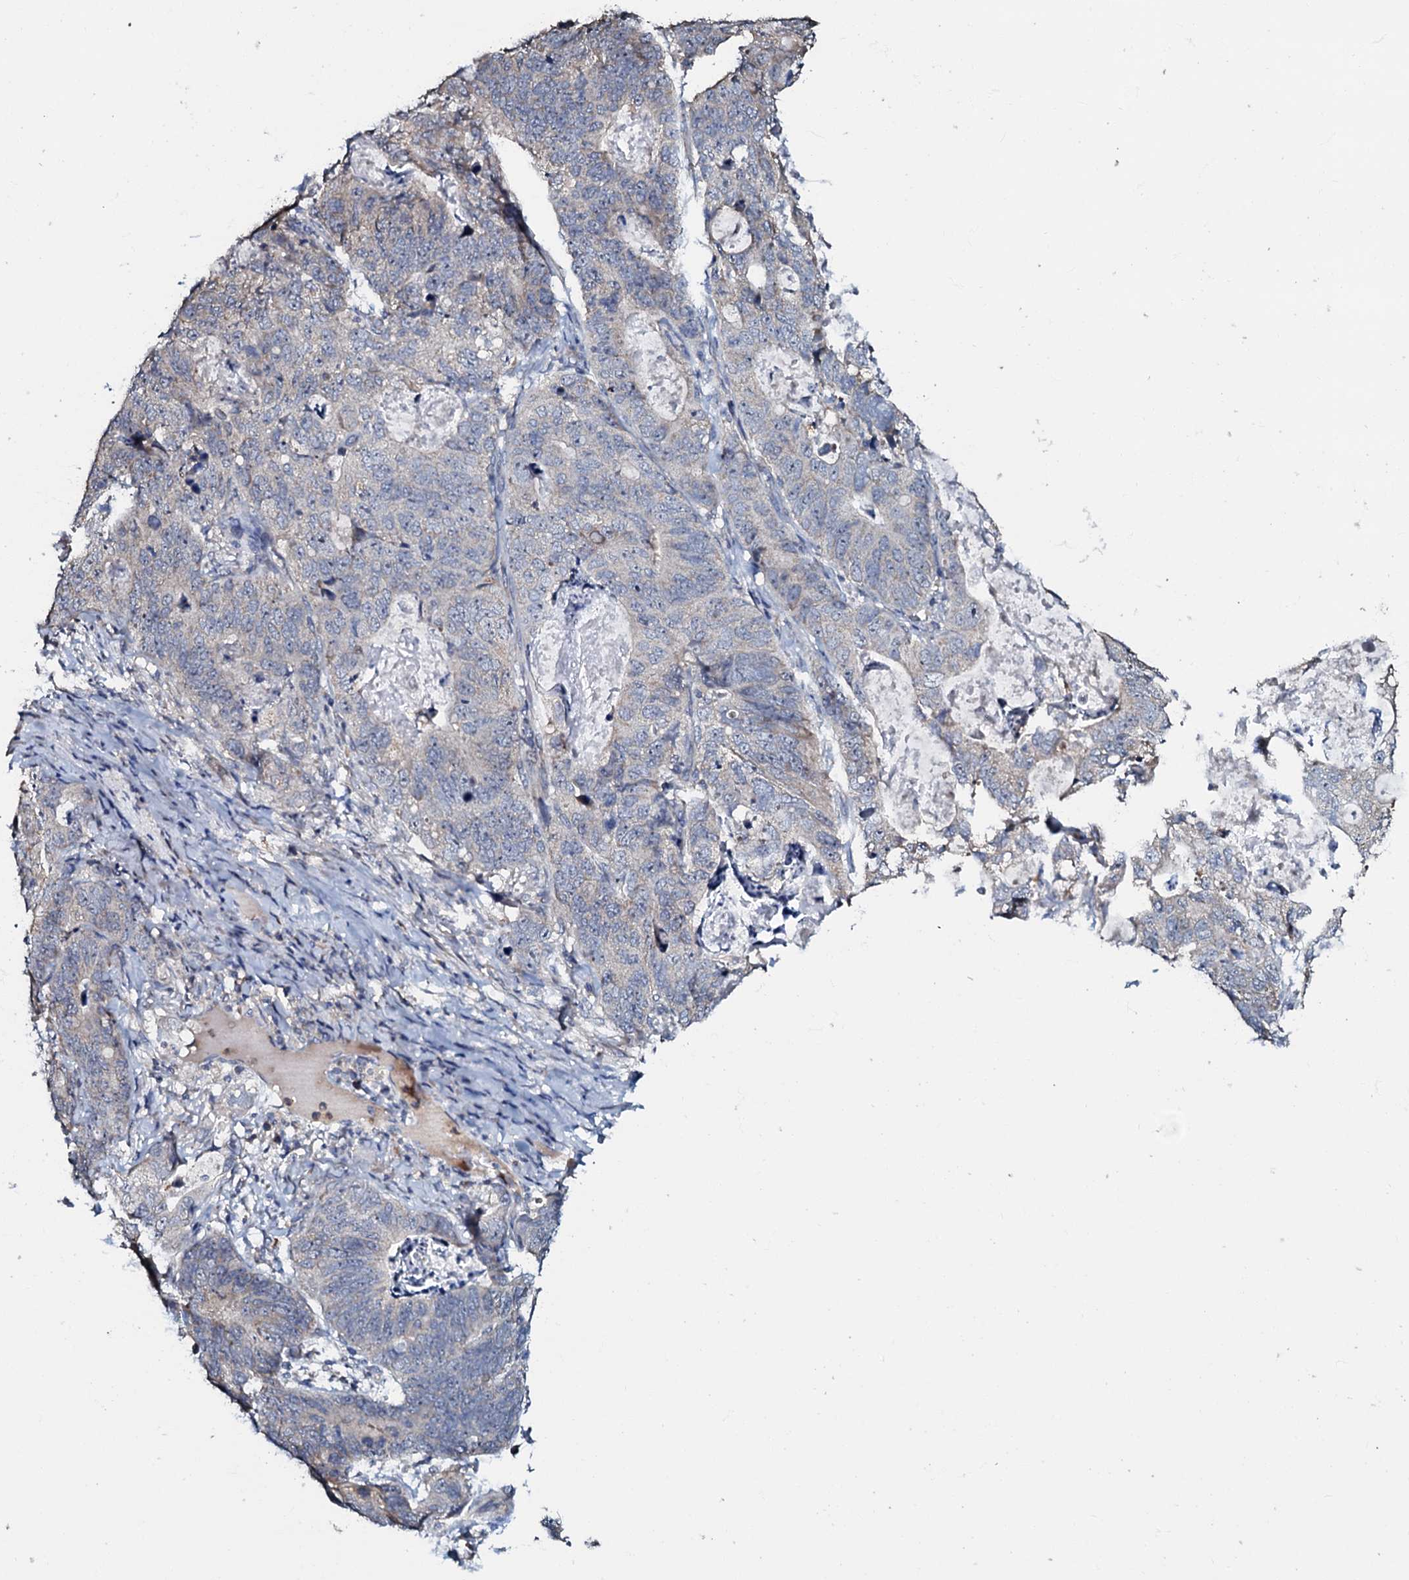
{"staining": {"intensity": "negative", "quantity": "none", "location": "none"}, "tissue": "stomach cancer", "cell_type": "Tumor cells", "image_type": "cancer", "snomed": [{"axis": "morphology", "description": "Normal tissue, NOS"}, {"axis": "morphology", "description": "Adenocarcinoma, NOS"}, {"axis": "topography", "description": "Stomach"}], "caption": "An immunohistochemistry (IHC) image of stomach cancer (adenocarcinoma) is shown. There is no staining in tumor cells of stomach cancer (adenocarcinoma). (Immunohistochemistry (ihc), brightfield microscopy, high magnification).", "gene": "CPNE2", "patient": {"sex": "female", "age": 89}}